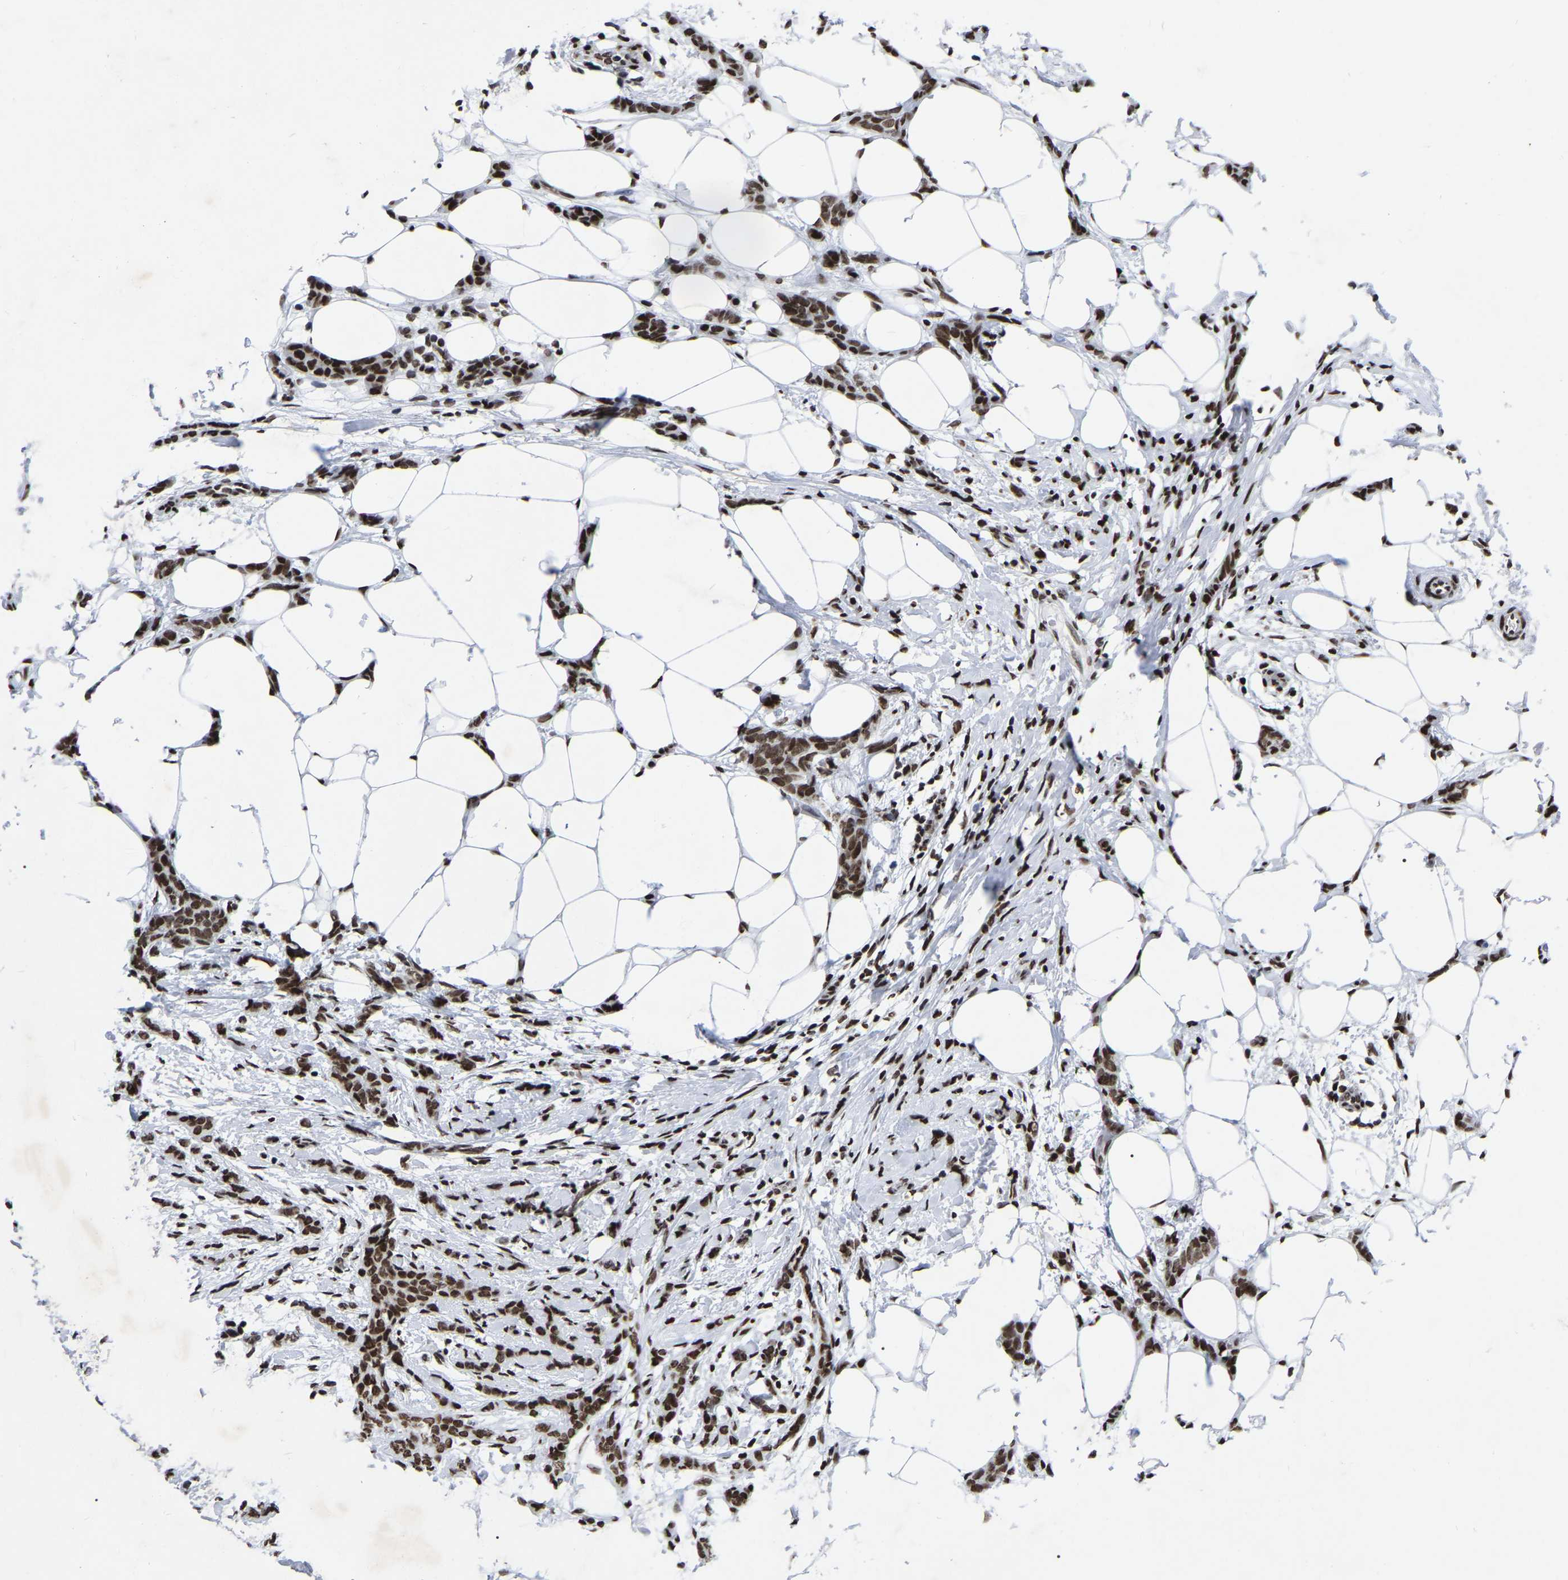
{"staining": {"intensity": "moderate", "quantity": ">75%", "location": "nuclear"}, "tissue": "breast cancer", "cell_type": "Tumor cells", "image_type": "cancer", "snomed": [{"axis": "morphology", "description": "Lobular carcinoma"}, {"axis": "topography", "description": "Skin"}, {"axis": "topography", "description": "Breast"}], "caption": "A high-resolution histopathology image shows immunohistochemistry (IHC) staining of breast lobular carcinoma, which reveals moderate nuclear positivity in about >75% of tumor cells.", "gene": "PRCC", "patient": {"sex": "female", "age": 46}}